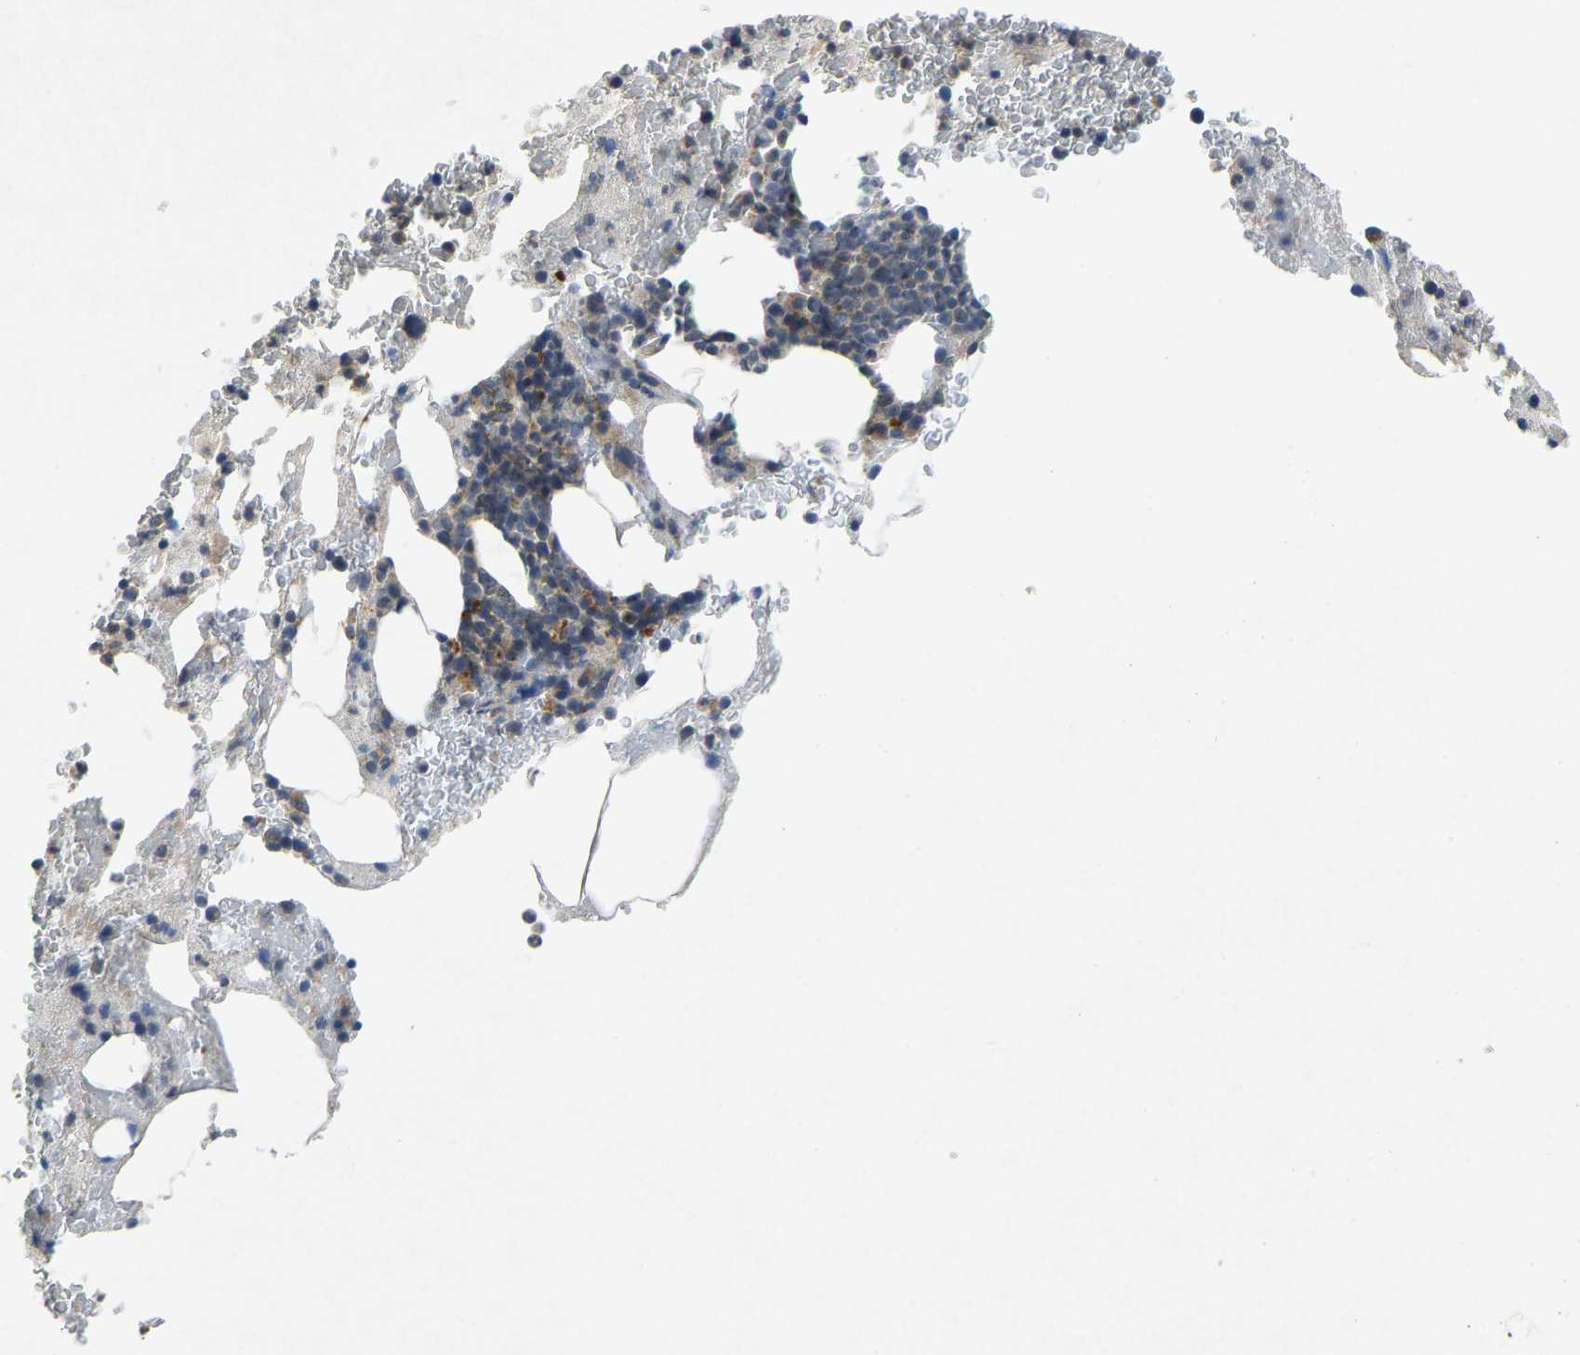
{"staining": {"intensity": "moderate", "quantity": ">75%", "location": "cytoplasmic/membranous"}, "tissue": "bone marrow", "cell_type": "Hematopoietic cells", "image_type": "normal", "snomed": [{"axis": "morphology", "description": "Normal tissue, NOS"}, {"axis": "morphology", "description": "Inflammation, NOS"}, {"axis": "topography", "description": "Bone marrow"}], "caption": "An IHC micrograph of normal tissue is shown. Protein staining in brown shows moderate cytoplasmic/membranous positivity in bone marrow within hematopoietic cells.", "gene": "PDE7A", "patient": {"sex": "male", "age": 63}}